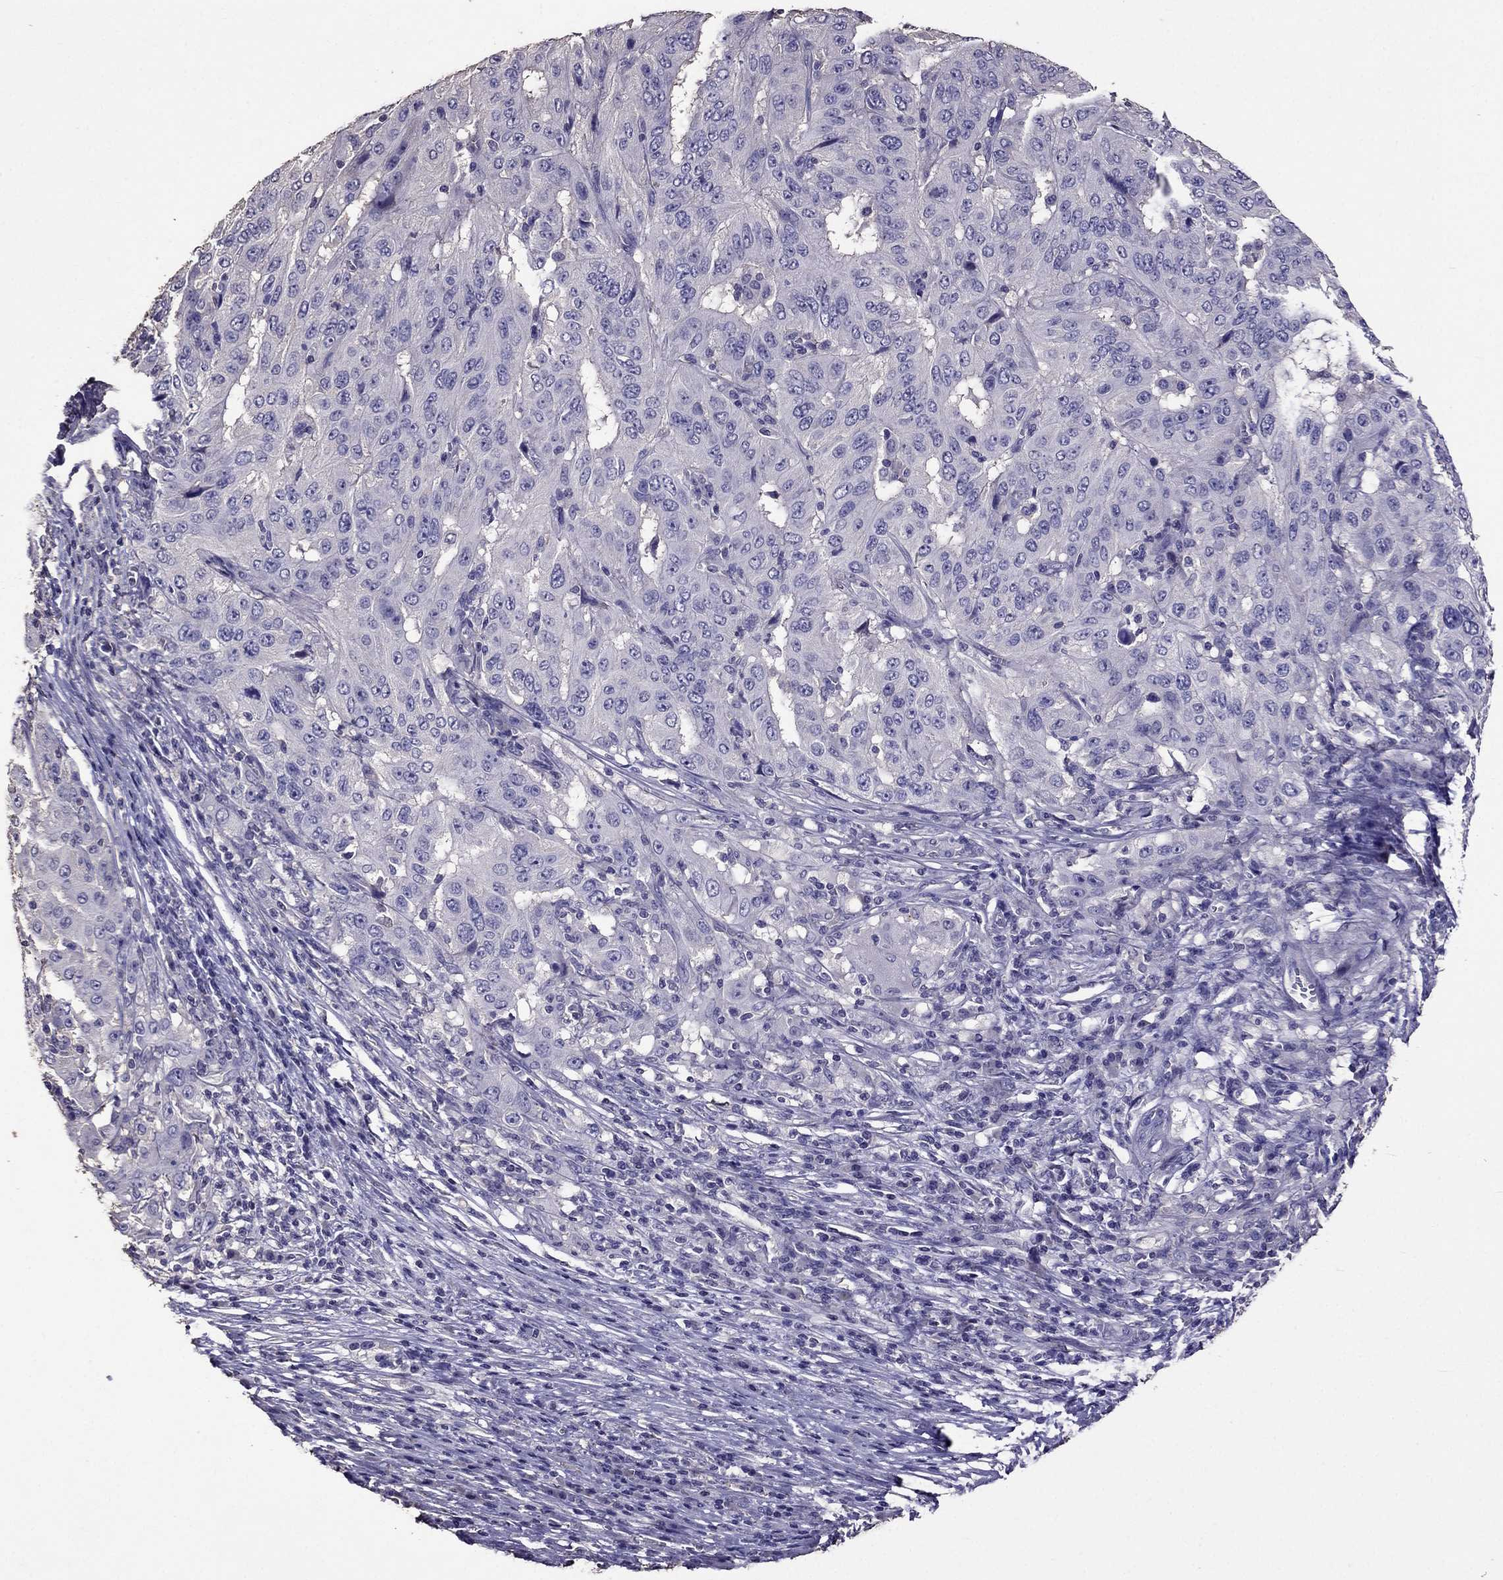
{"staining": {"intensity": "negative", "quantity": "none", "location": "none"}, "tissue": "pancreatic cancer", "cell_type": "Tumor cells", "image_type": "cancer", "snomed": [{"axis": "morphology", "description": "Adenocarcinoma, NOS"}, {"axis": "topography", "description": "Pancreas"}], "caption": "There is no significant expression in tumor cells of adenocarcinoma (pancreatic). (DAB (3,3'-diaminobenzidine) immunohistochemistry visualized using brightfield microscopy, high magnification).", "gene": "NKX3-1", "patient": {"sex": "male", "age": 63}}